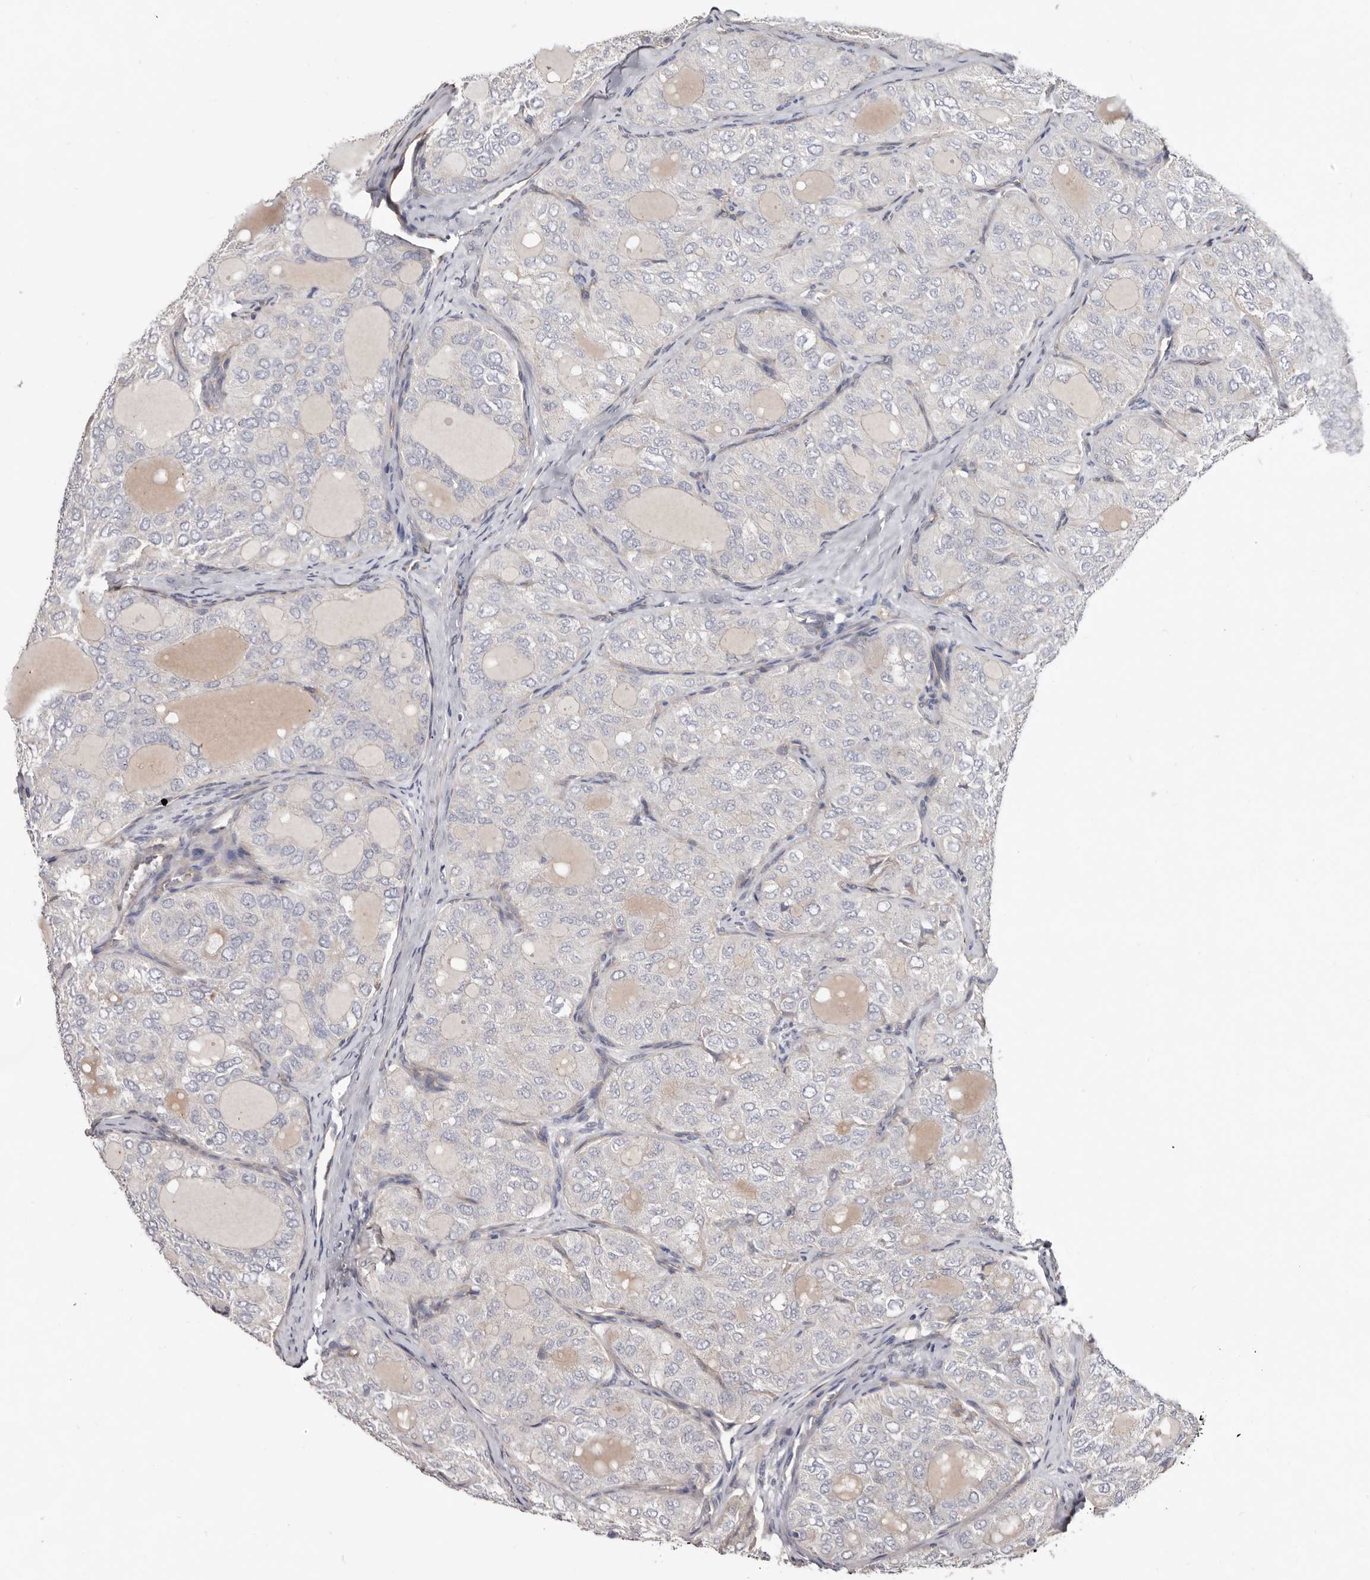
{"staining": {"intensity": "negative", "quantity": "none", "location": "none"}, "tissue": "thyroid cancer", "cell_type": "Tumor cells", "image_type": "cancer", "snomed": [{"axis": "morphology", "description": "Follicular adenoma carcinoma, NOS"}, {"axis": "topography", "description": "Thyroid gland"}], "caption": "Immunohistochemistry histopathology image of neoplastic tissue: human thyroid follicular adenoma carcinoma stained with DAB shows no significant protein expression in tumor cells. Brightfield microscopy of IHC stained with DAB (brown) and hematoxylin (blue), captured at high magnification.", "gene": "SPTA1", "patient": {"sex": "male", "age": 75}}